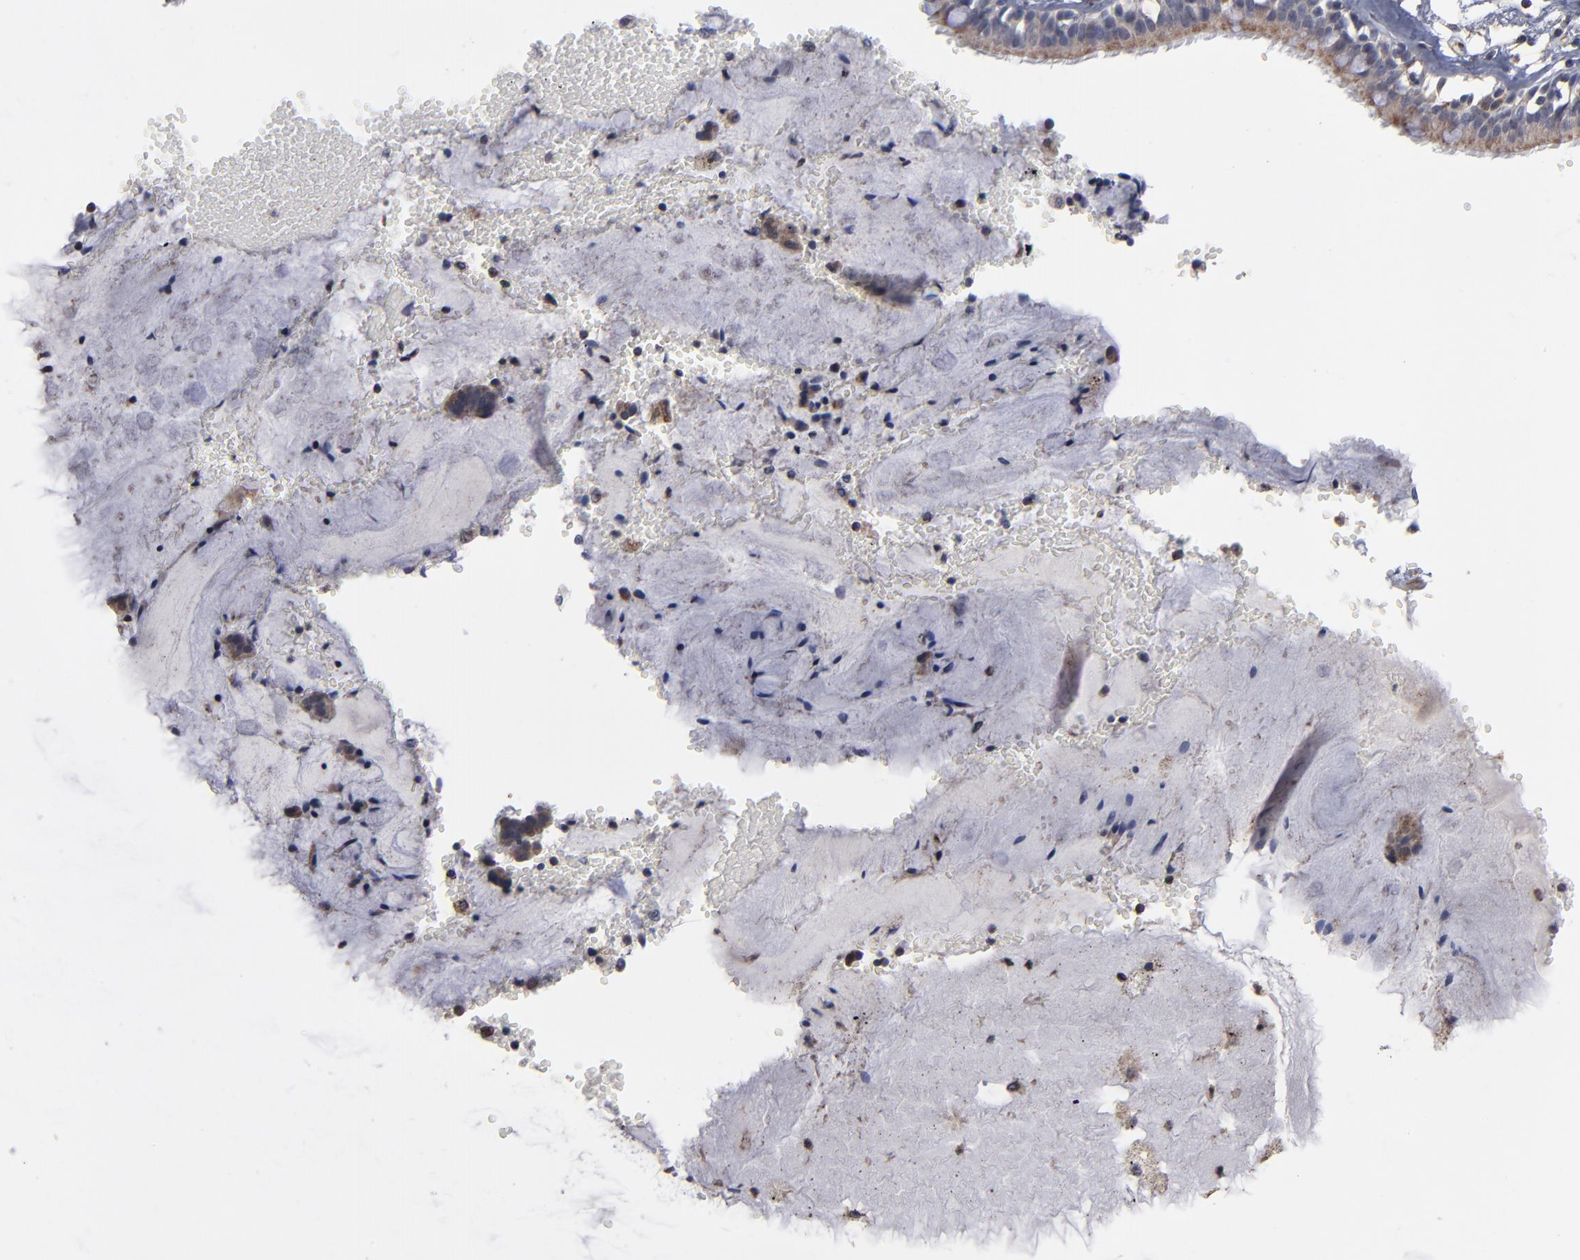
{"staining": {"intensity": "moderate", "quantity": ">75%", "location": "cytoplasmic/membranous"}, "tissue": "bronchus", "cell_type": "Respiratory epithelial cells", "image_type": "normal", "snomed": [{"axis": "morphology", "description": "Normal tissue, NOS"}, {"axis": "topography", "description": "Bronchus"}, {"axis": "topography", "description": "Lung"}], "caption": "Immunohistochemical staining of normal human bronchus shows moderate cytoplasmic/membranous protein expression in approximately >75% of respiratory epithelial cells.", "gene": "MIPOL1", "patient": {"sex": "female", "age": 56}}